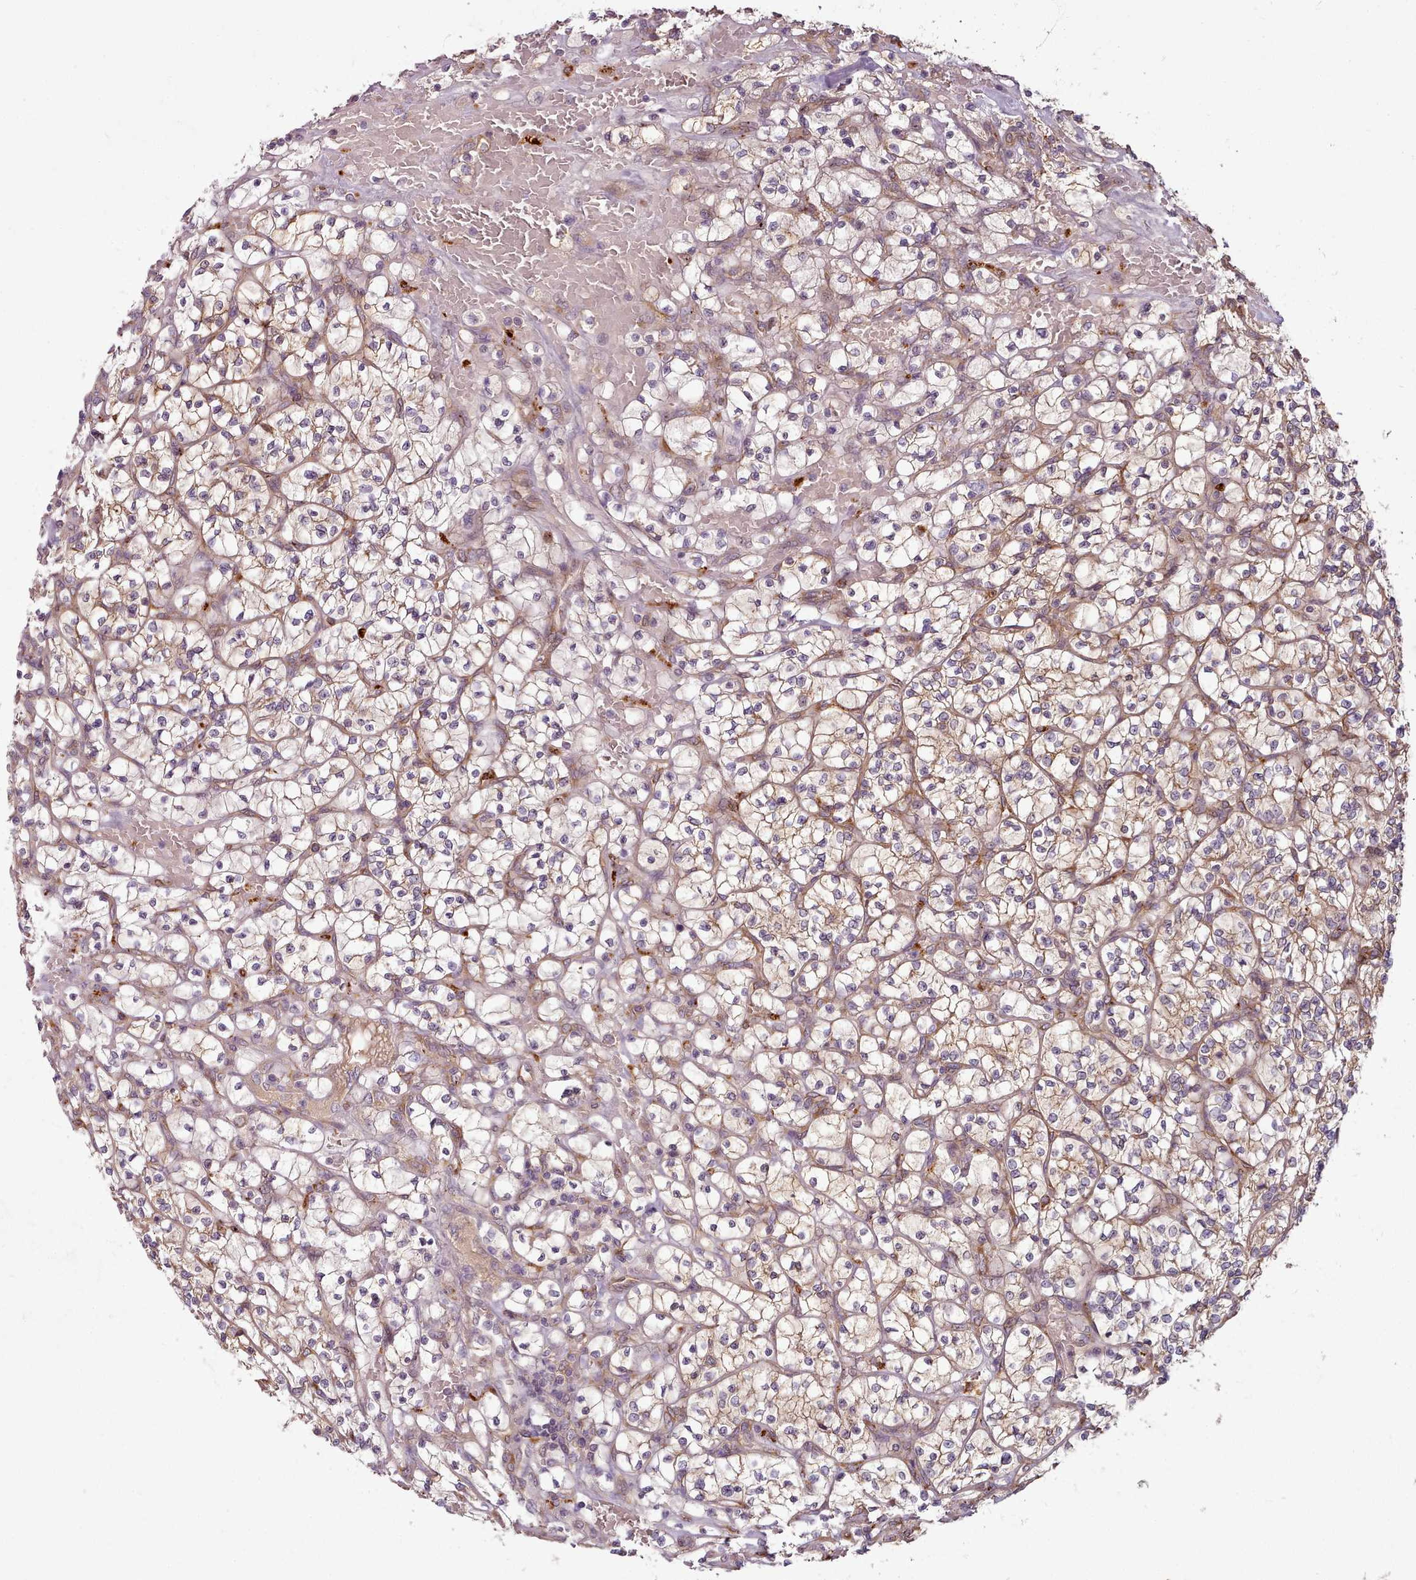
{"staining": {"intensity": "negative", "quantity": "none", "location": "none"}, "tissue": "renal cancer", "cell_type": "Tumor cells", "image_type": "cancer", "snomed": [{"axis": "morphology", "description": "Adenocarcinoma, NOS"}, {"axis": "topography", "description": "Kidney"}], "caption": "Protein analysis of renal adenocarcinoma shows no significant positivity in tumor cells.", "gene": "C1QTNF5", "patient": {"sex": "female", "age": 64}}